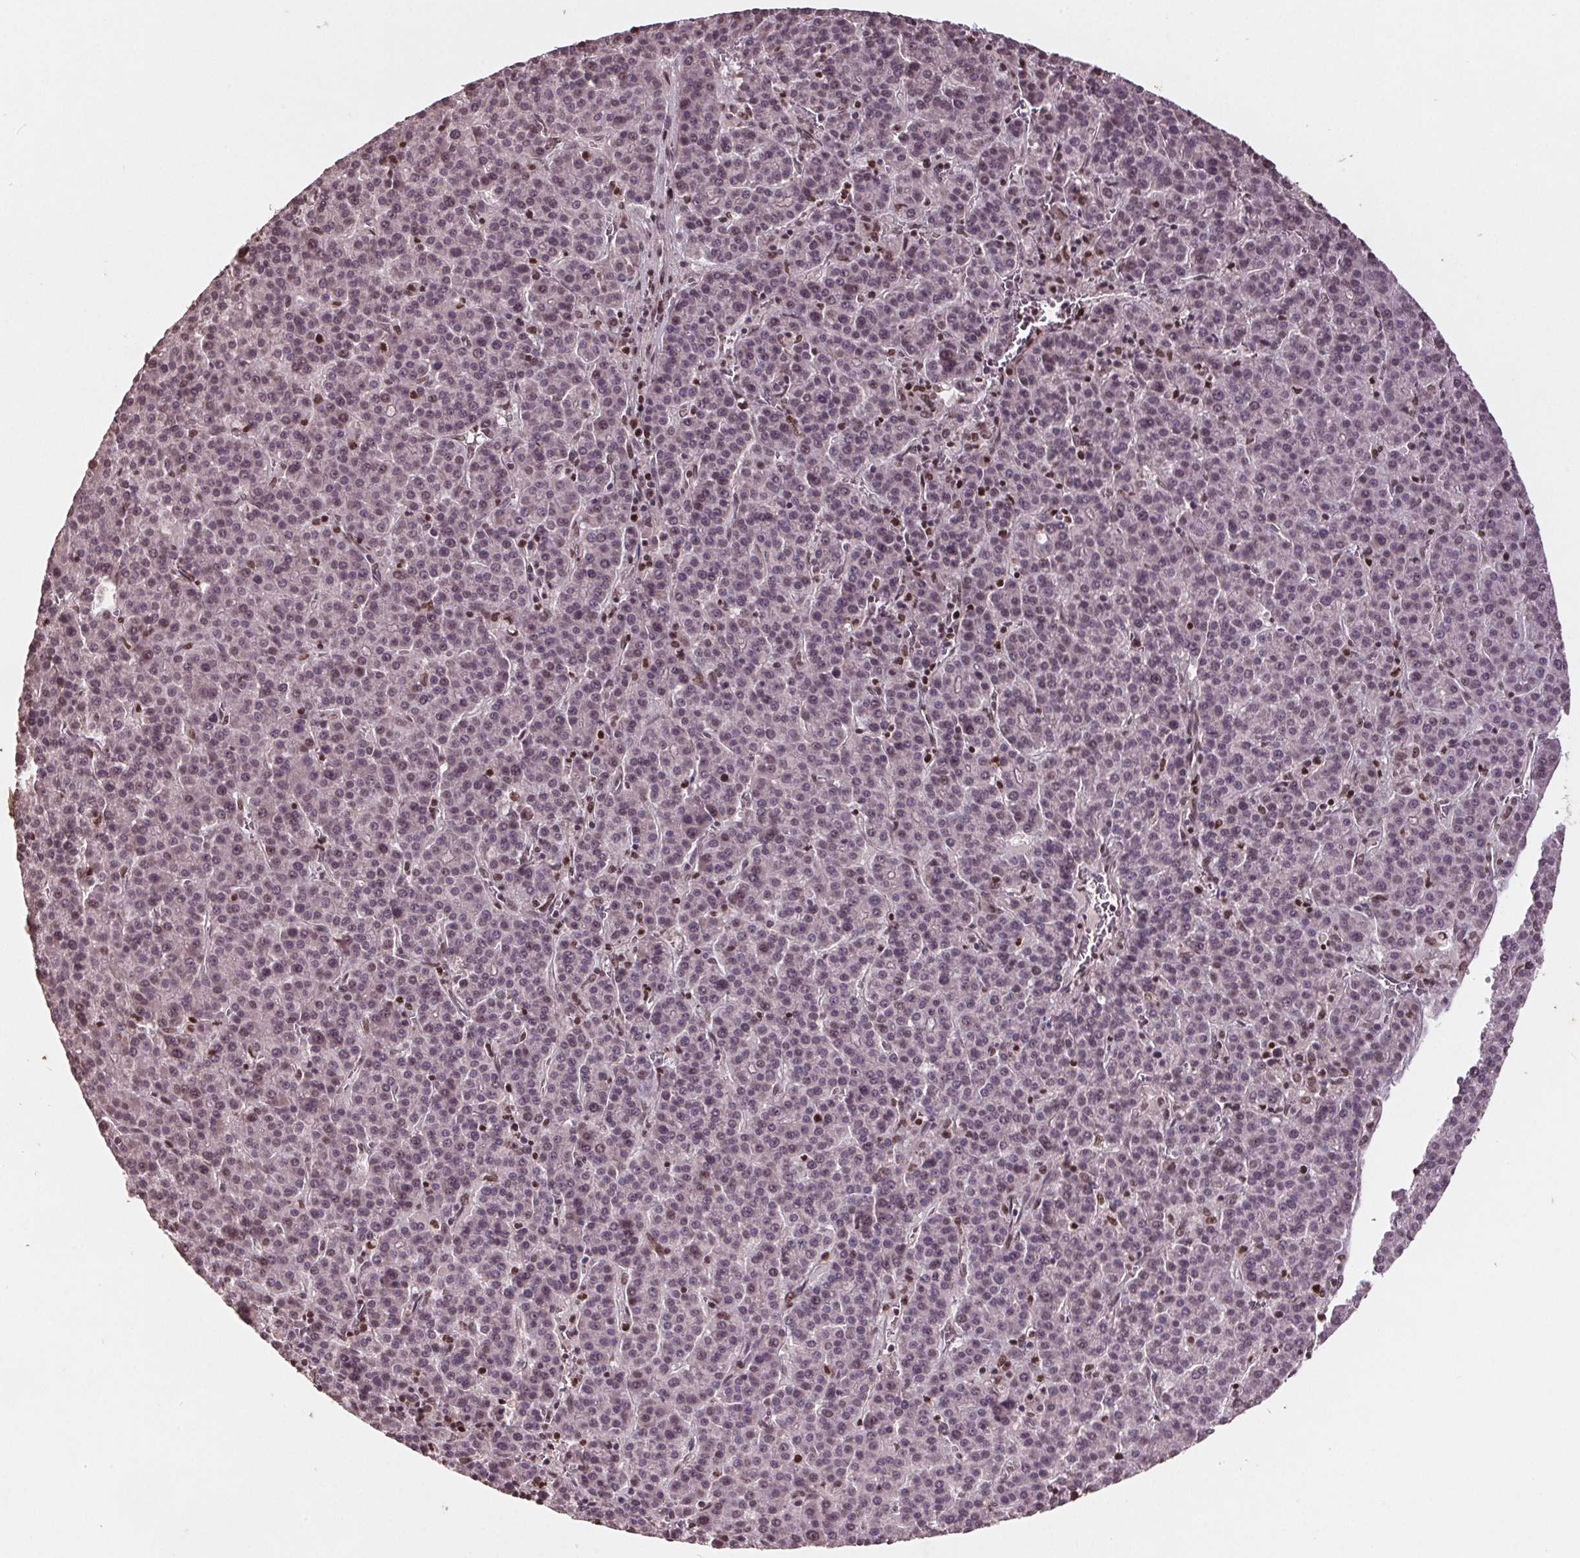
{"staining": {"intensity": "negative", "quantity": "none", "location": "none"}, "tissue": "liver cancer", "cell_type": "Tumor cells", "image_type": "cancer", "snomed": [{"axis": "morphology", "description": "Carcinoma, Hepatocellular, NOS"}, {"axis": "topography", "description": "Liver"}], "caption": "Immunohistochemical staining of human hepatocellular carcinoma (liver) demonstrates no significant expression in tumor cells.", "gene": "DNMT3B", "patient": {"sex": "female", "age": 58}}